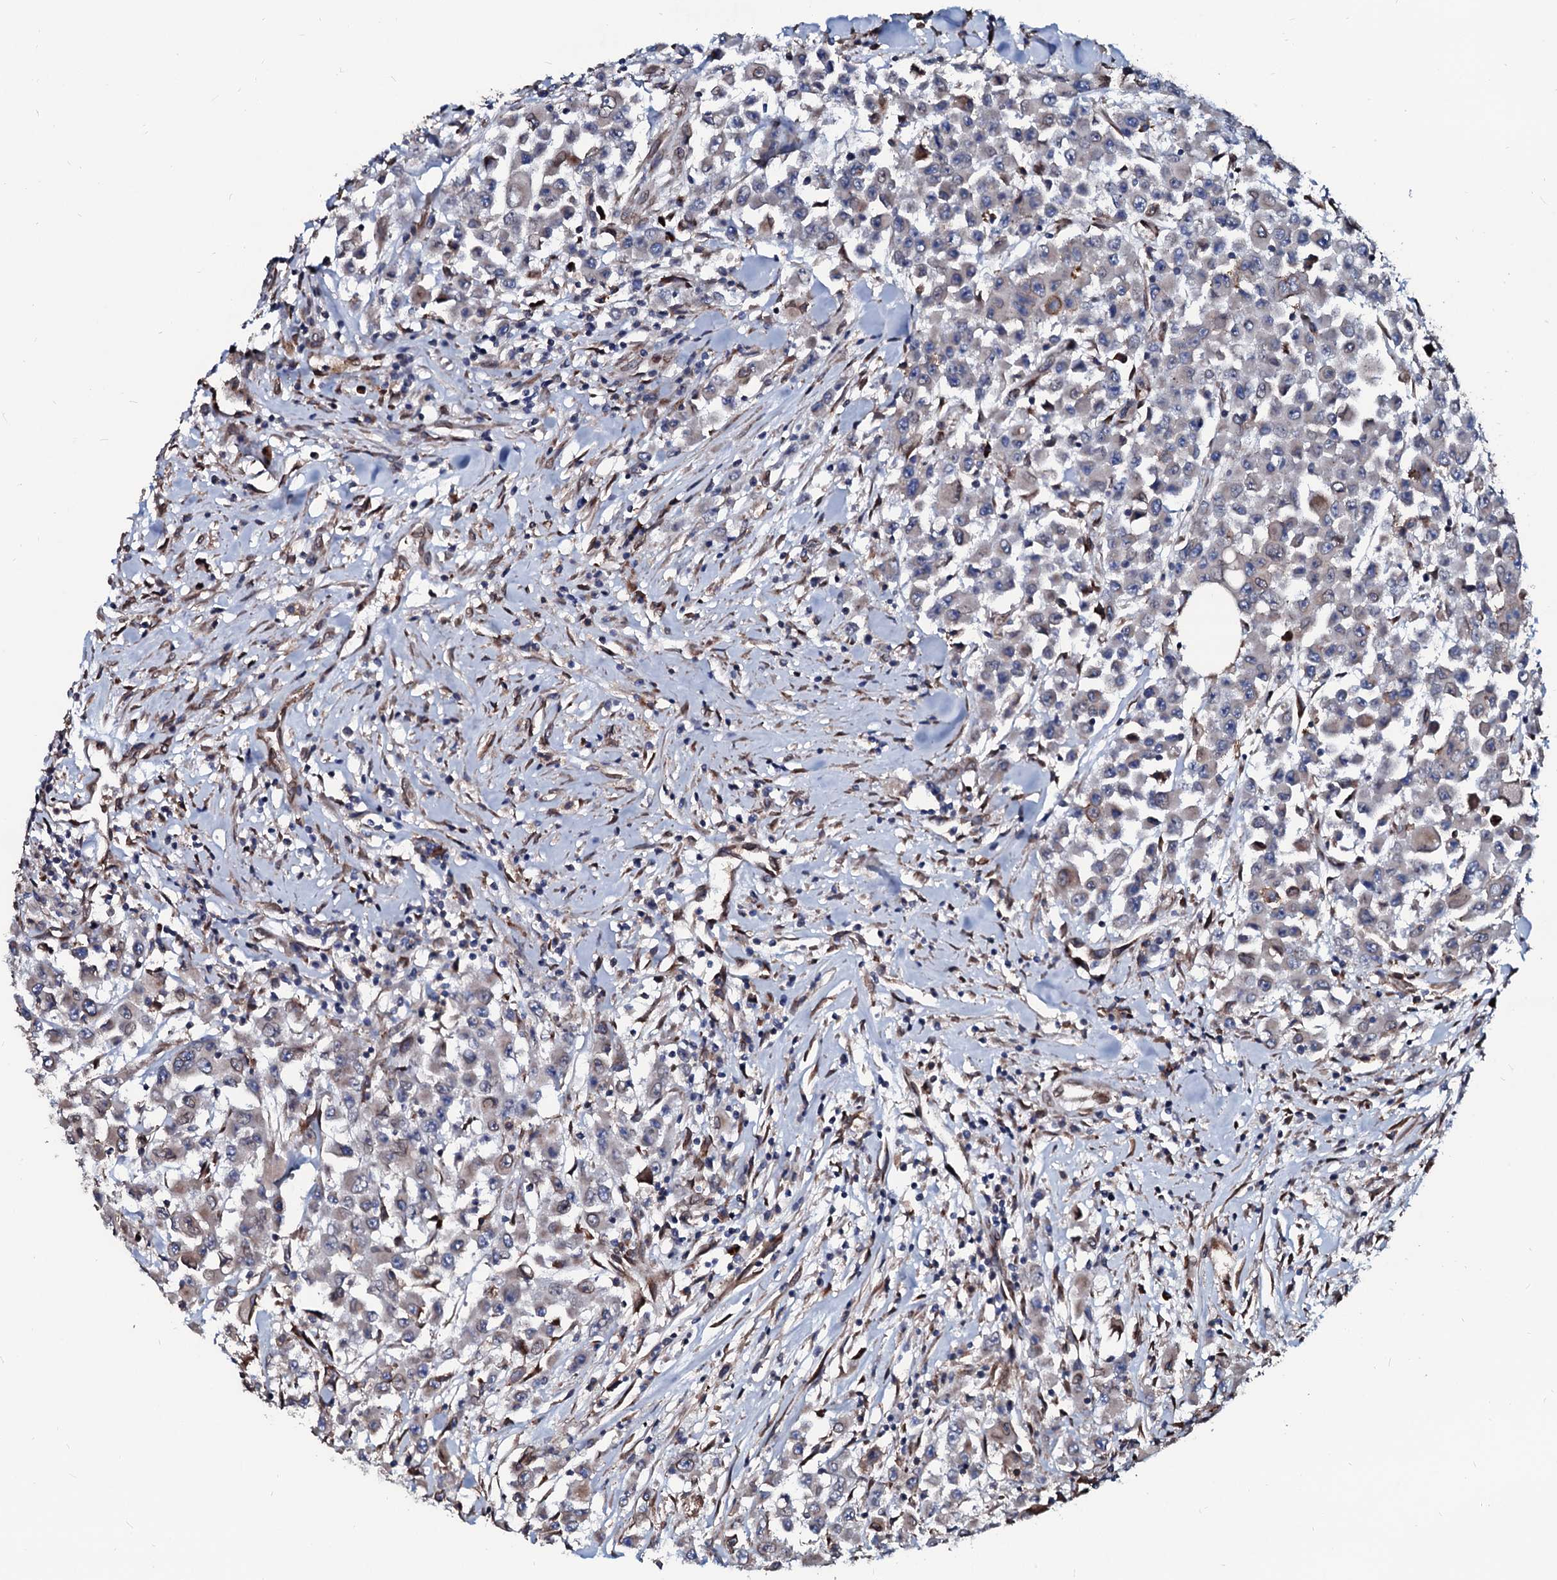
{"staining": {"intensity": "negative", "quantity": "none", "location": "none"}, "tissue": "colorectal cancer", "cell_type": "Tumor cells", "image_type": "cancer", "snomed": [{"axis": "morphology", "description": "Adenocarcinoma, NOS"}, {"axis": "topography", "description": "Colon"}], "caption": "This is an immunohistochemistry (IHC) image of human adenocarcinoma (colorectal). There is no positivity in tumor cells.", "gene": "NRP2", "patient": {"sex": "male", "age": 51}}